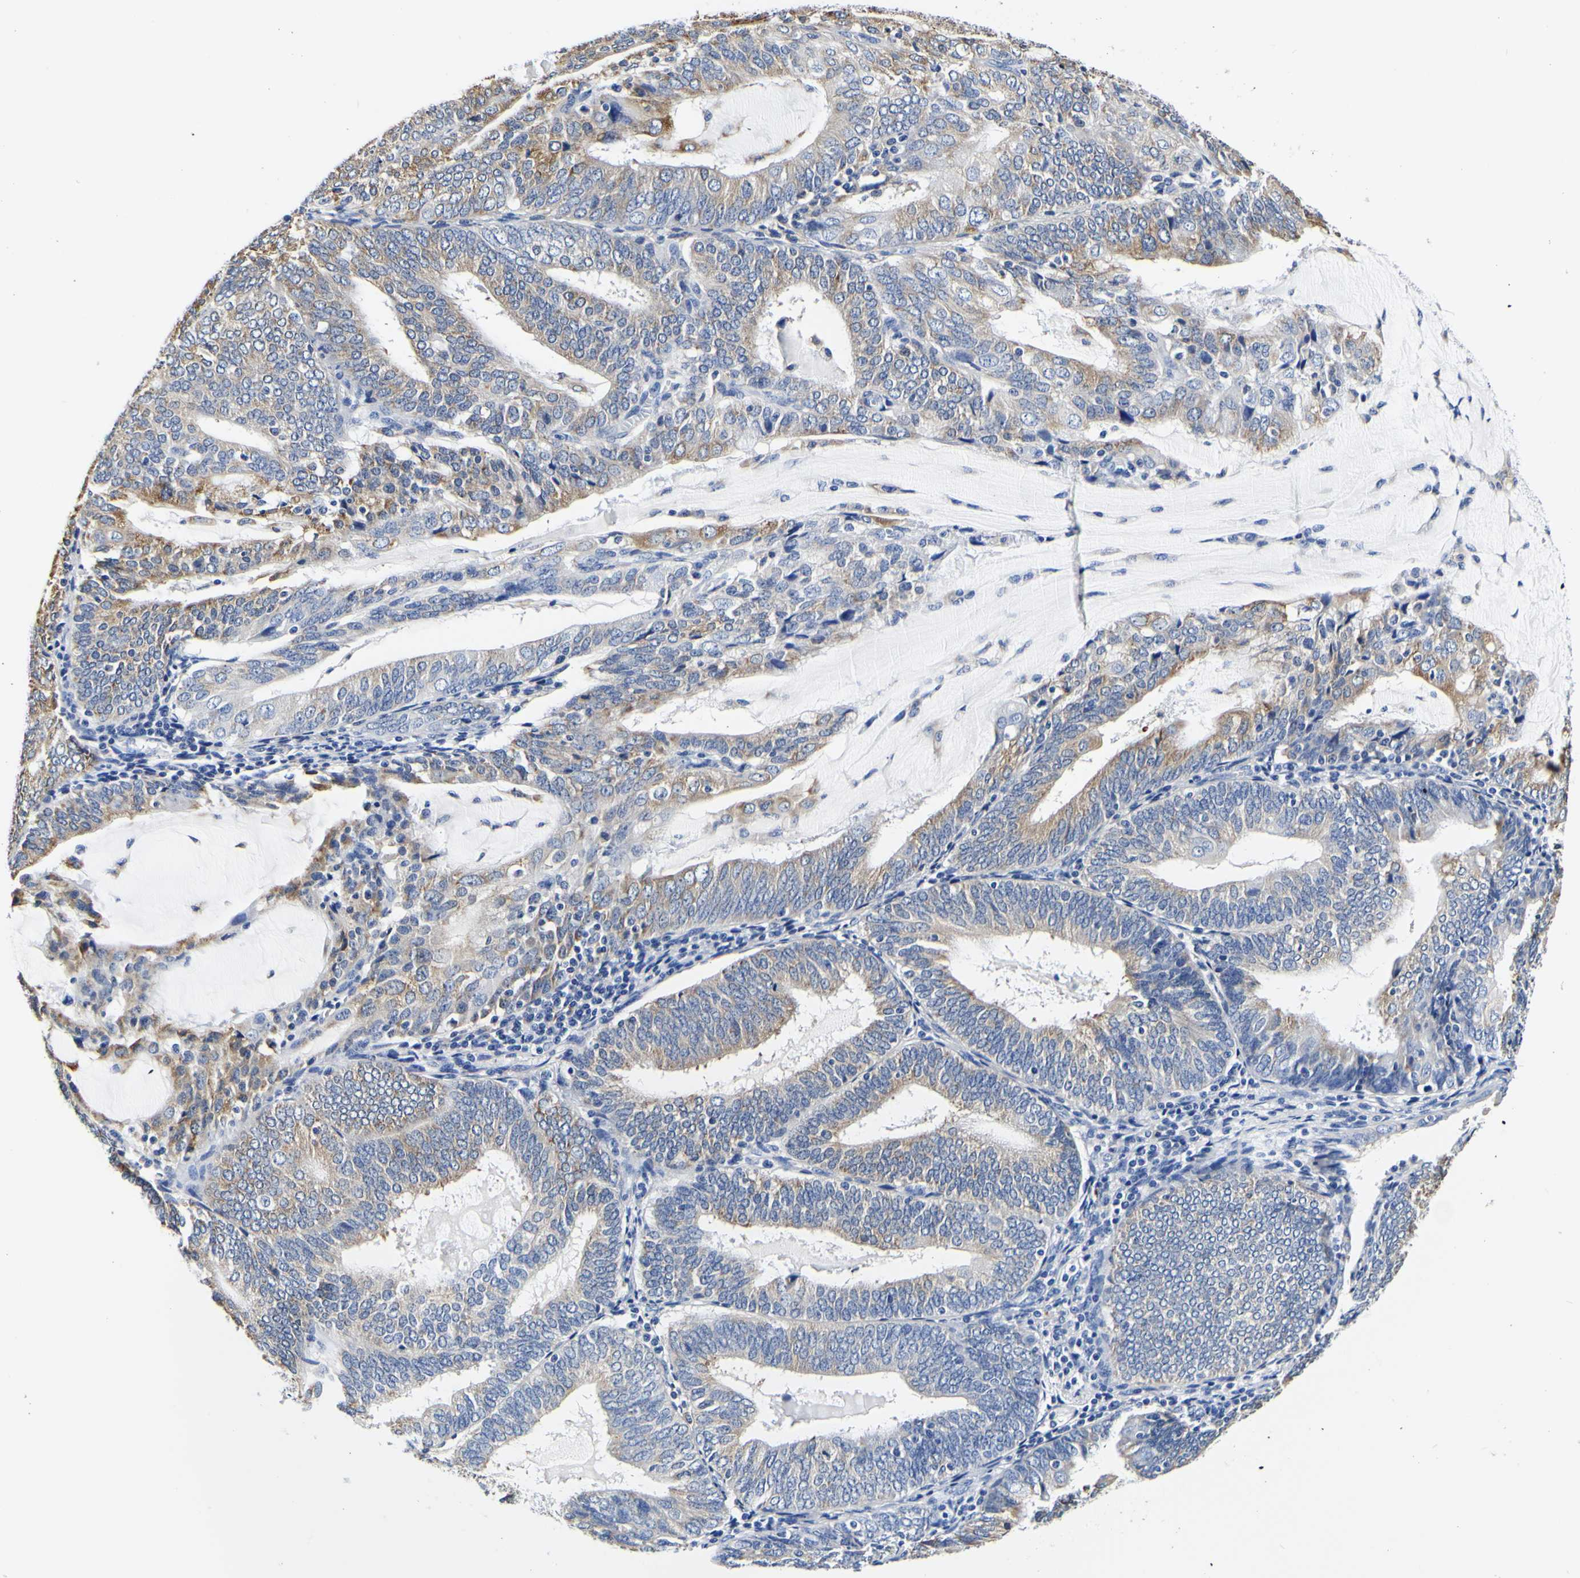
{"staining": {"intensity": "moderate", "quantity": "25%-75%", "location": "cytoplasmic/membranous"}, "tissue": "endometrial cancer", "cell_type": "Tumor cells", "image_type": "cancer", "snomed": [{"axis": "morphology", "description": "Adenocarcinoma, NOS"}, {"axis": "topography", "description": "Endometrium"}], "caption": "Immunohistochemical staining of human endometrial cancer demonstrates medium levels of moderate cytoplasmic/membranous protein positivity in about 25%-75% of tumor cells. The staining was performed using DAB (3,3'-diaminobenzidine), with brown indicating positive protein expression. Nuclei are stained blue with hematoxylin.", "gene": "P4HB", "patient": {"sex": "female", "age": 81}}